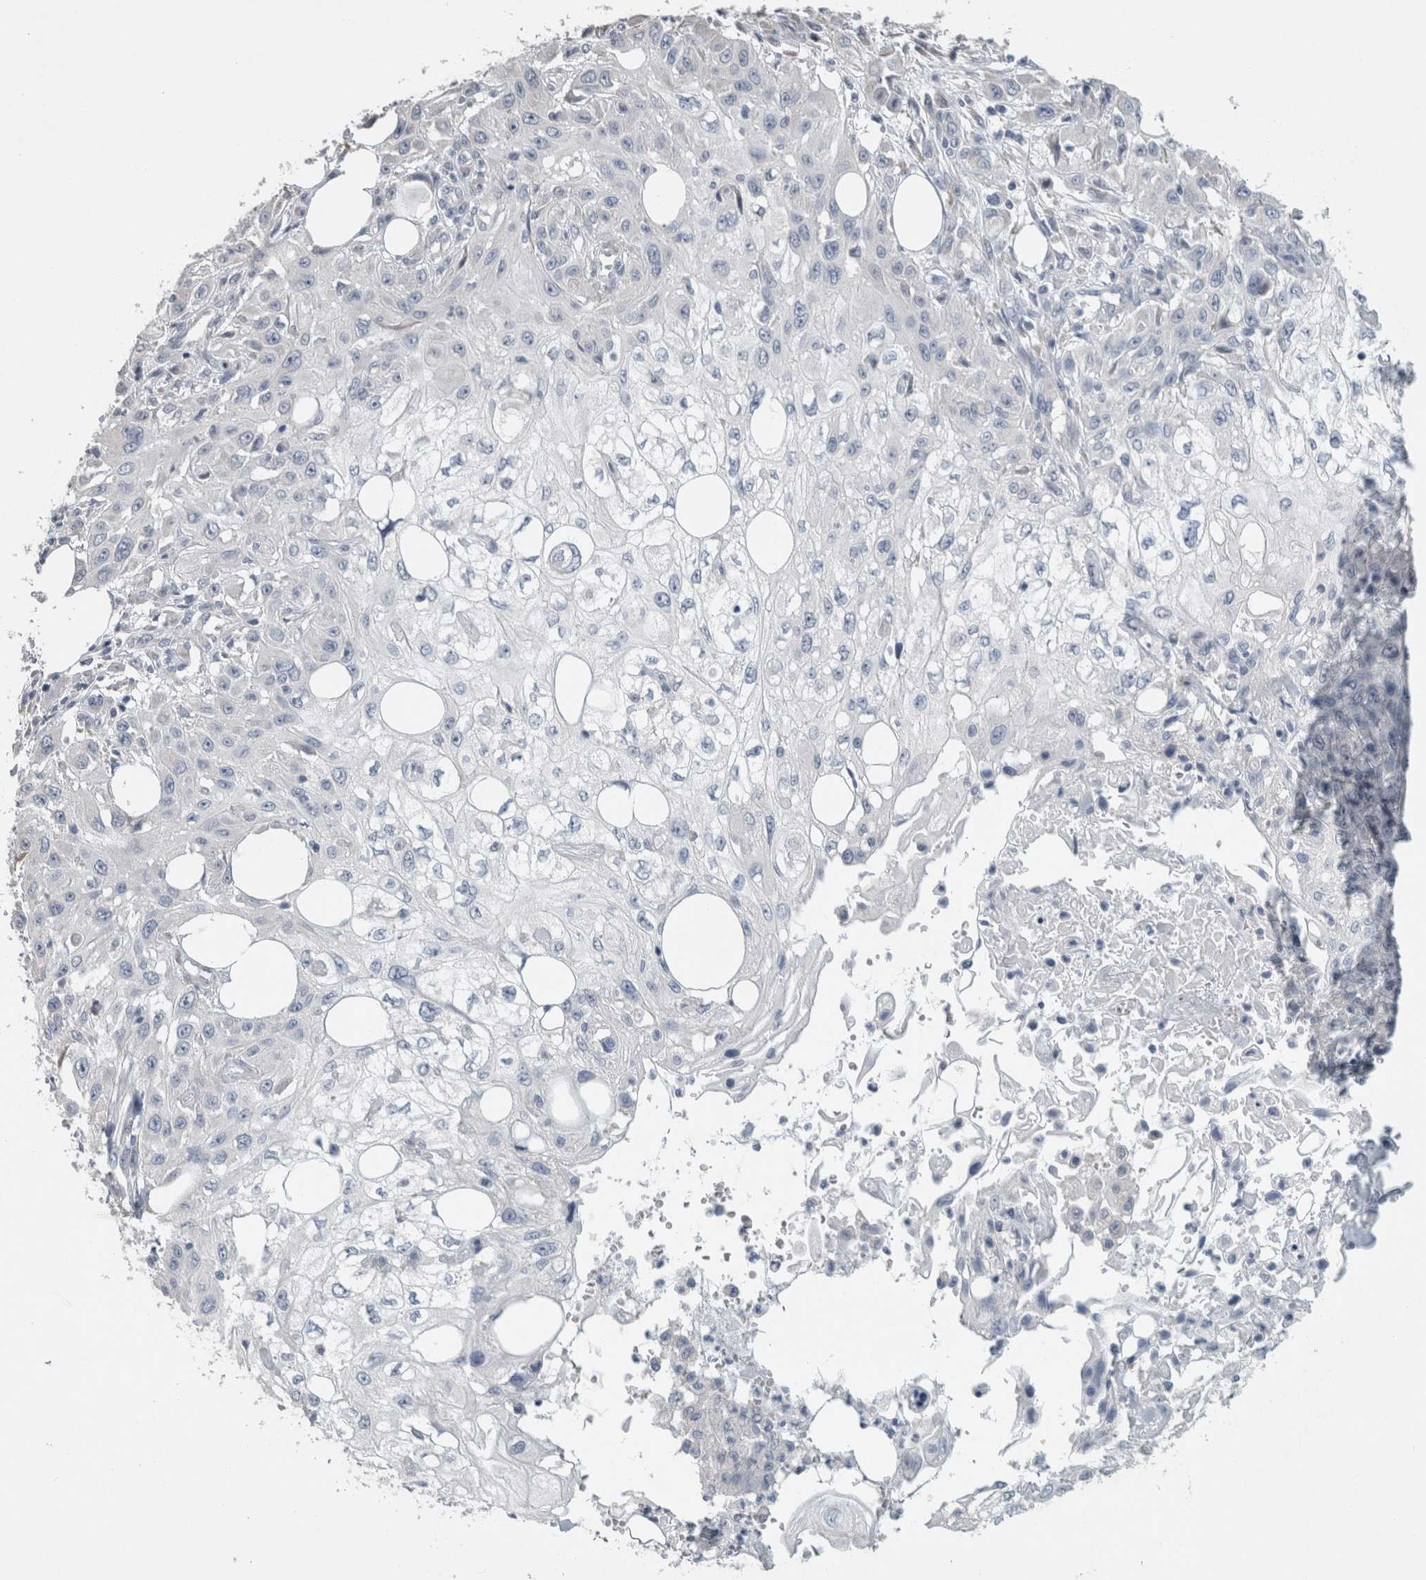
{"staining": {"intensity": "negative", "quantity": "none", "location": "none"}, "tissue": "skin cancer", "cell_type": "Tumor cells", "image_type": "cancer", "snomed": [{"axis": "morphology", "description": "Squamous cell carcinoma, NOS"}, {"axis": "topography", "description": "Skin"}], "caption": "Tumor cells show no significant protein staining in skin cancer (squamous cell carcinoma).", "gene": "NEFM", "patient": {"sex": "male", "age": 75}}